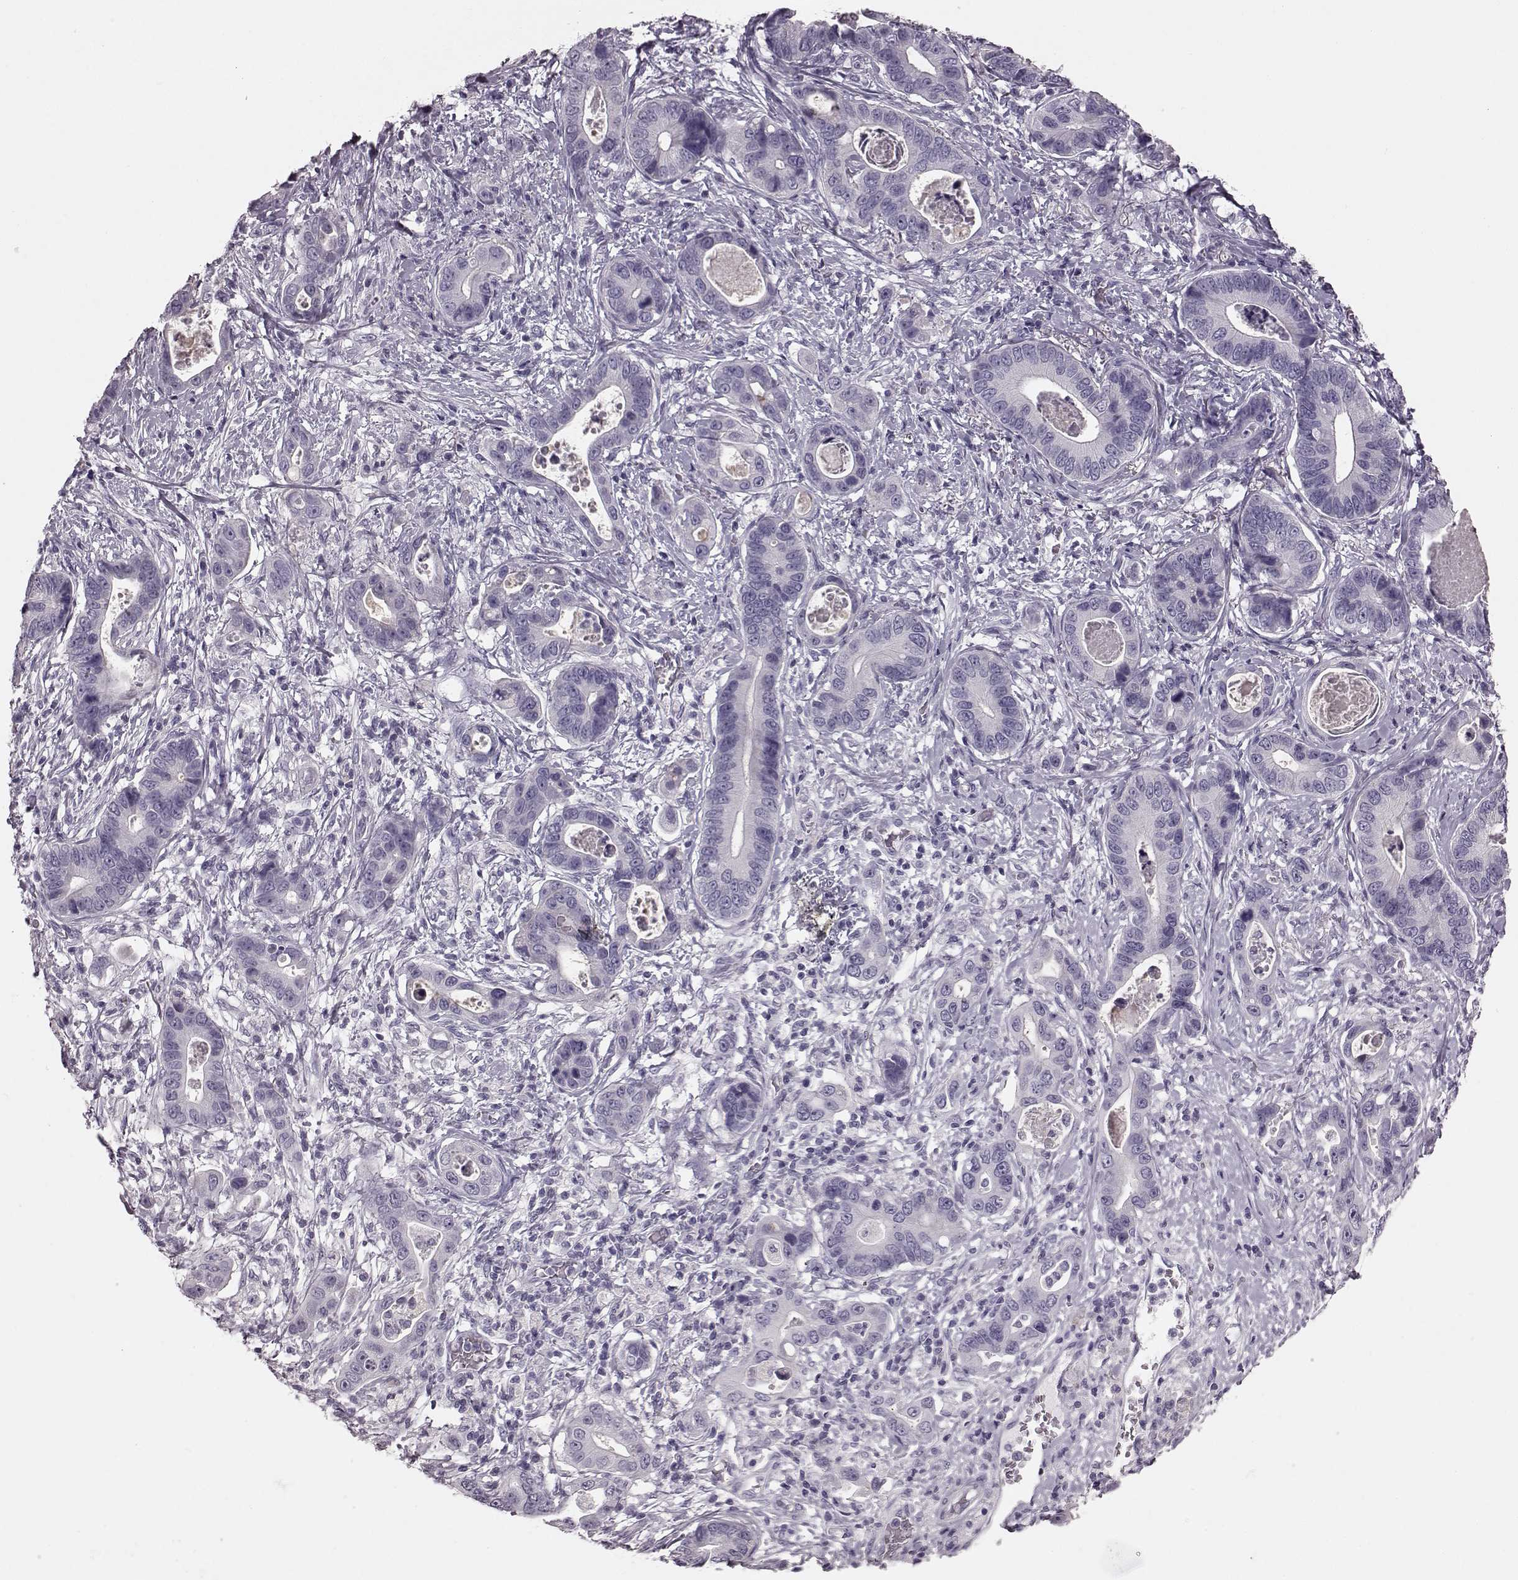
{"staining": {"intensity": "negative", "quantity": "none", "location": "none"}, "tissue": "stomach cancer", "cell_type": "Tumor cells", "image_type": "cancer", "snomed": [{"axis": "morphology", "description": "Adenocarcinoma, NOS"}, {"axis": "topography", "description": "Stomach"}], "caption": "Tumor cells are negative for protein expression in human stomach cancer.", "gene": "CRYBA2", "patient": {"sex": "male", "age": 84}}